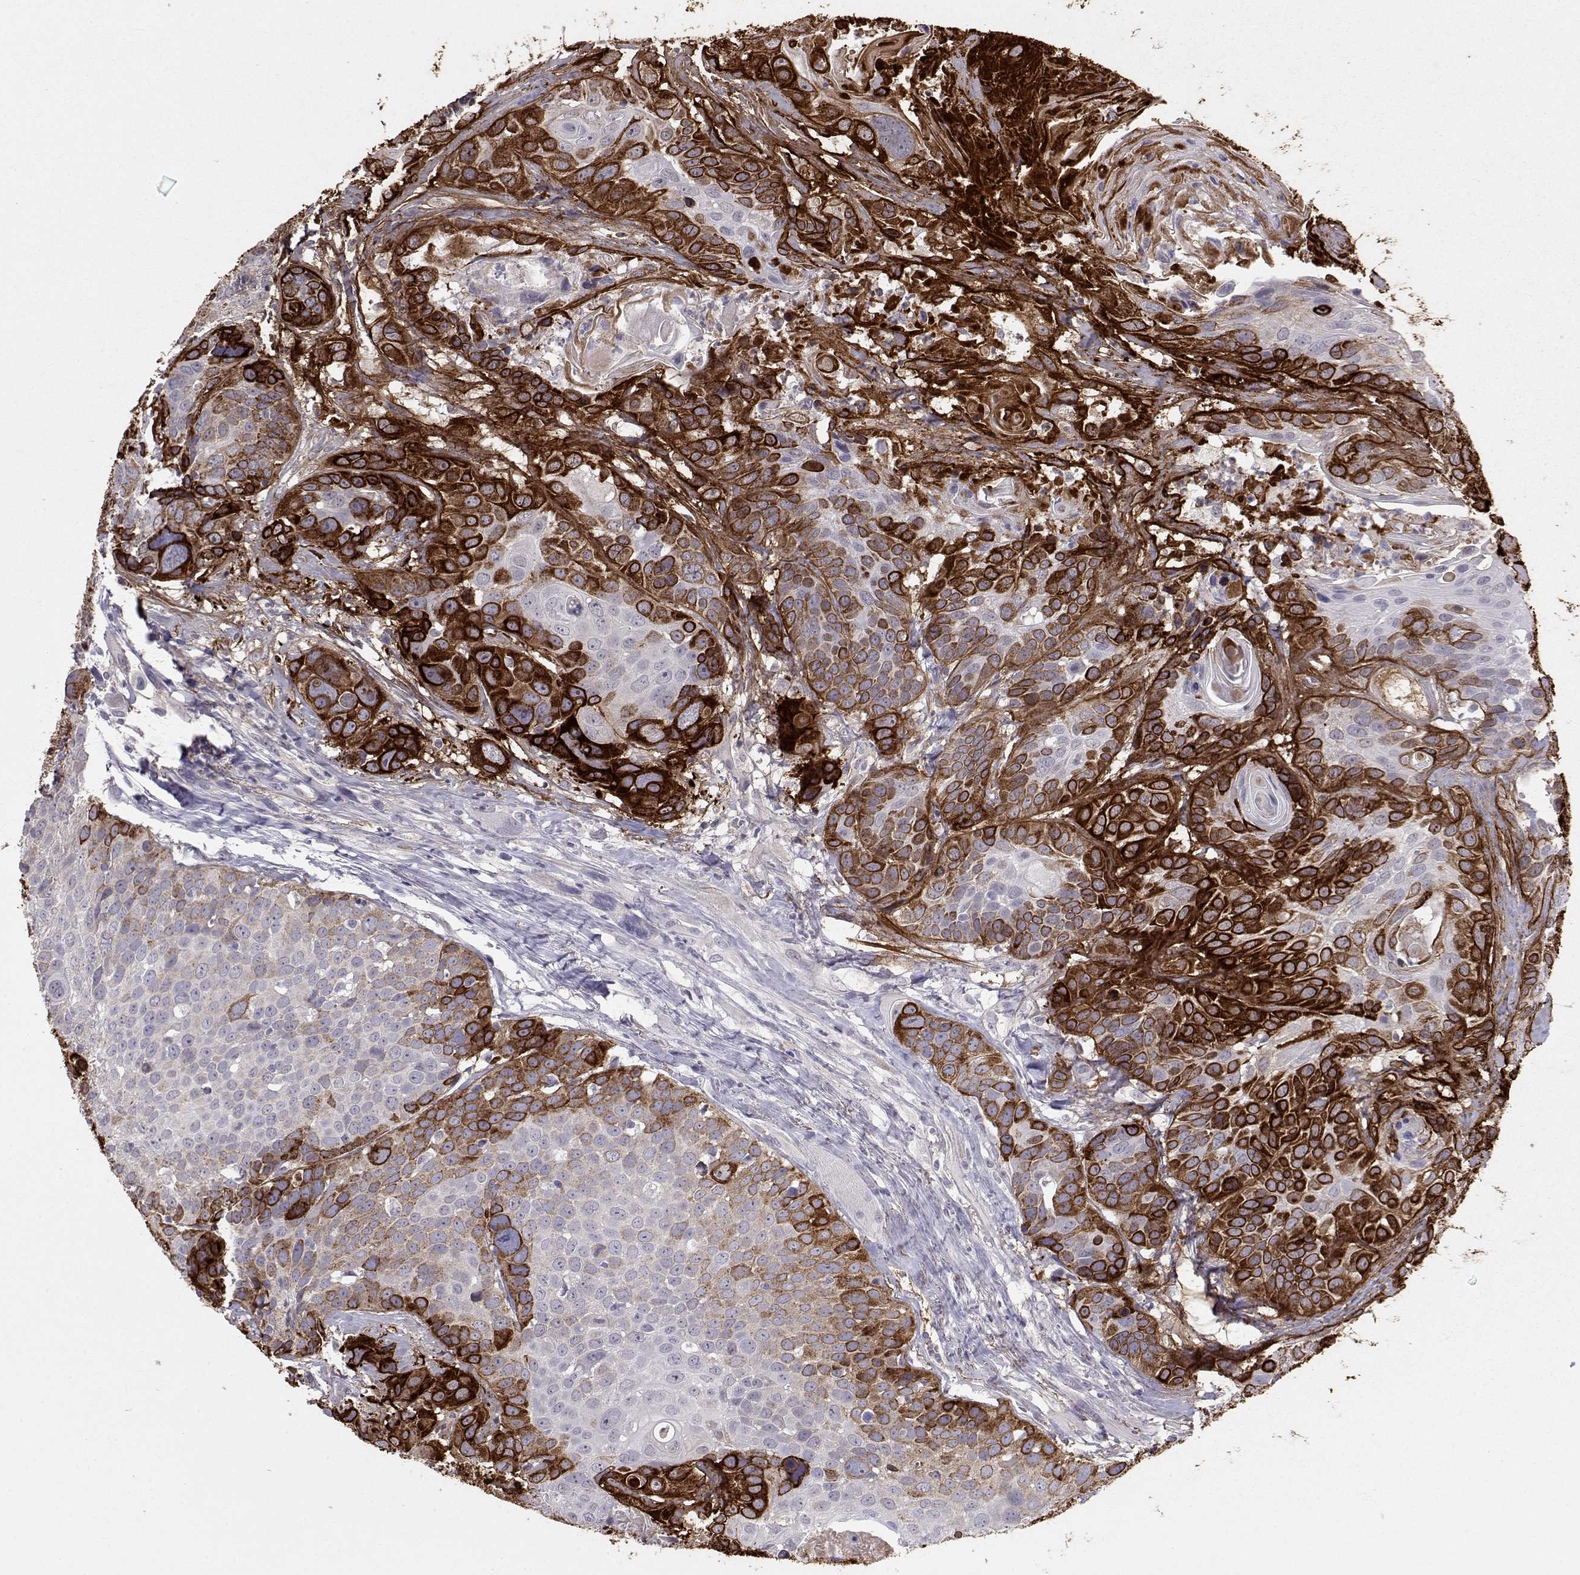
{"staining": {"intensity": "strong", "quantity": "25%-75%", "location": "cytoplasmic/membranous"}, "tissue": "head and neck cancer", "cell_type": "Tumor cells", "image_type": "cancer", "snomed": [{"axis": "morphology", "description": "Squamous cell carcinoma, NOS"}, {"axis": "topography", "description": "Oral tissue"}, {"axis": "topography", "description": "Head-Neck"}], "caption": "High-magnification brightfield microscopy of head and neck cancer (squamous cell carcinoma) stained with DAB (3,3'-diaminobenzidine) (brown) and counterstained with hematoxylin (blue). tumor cells exhibit strong cytoplasmic/membranous positivity is present in about25%-75% of cells.", "gene": "LAMB3", "patient": {"sex": "male", "age": 56}}